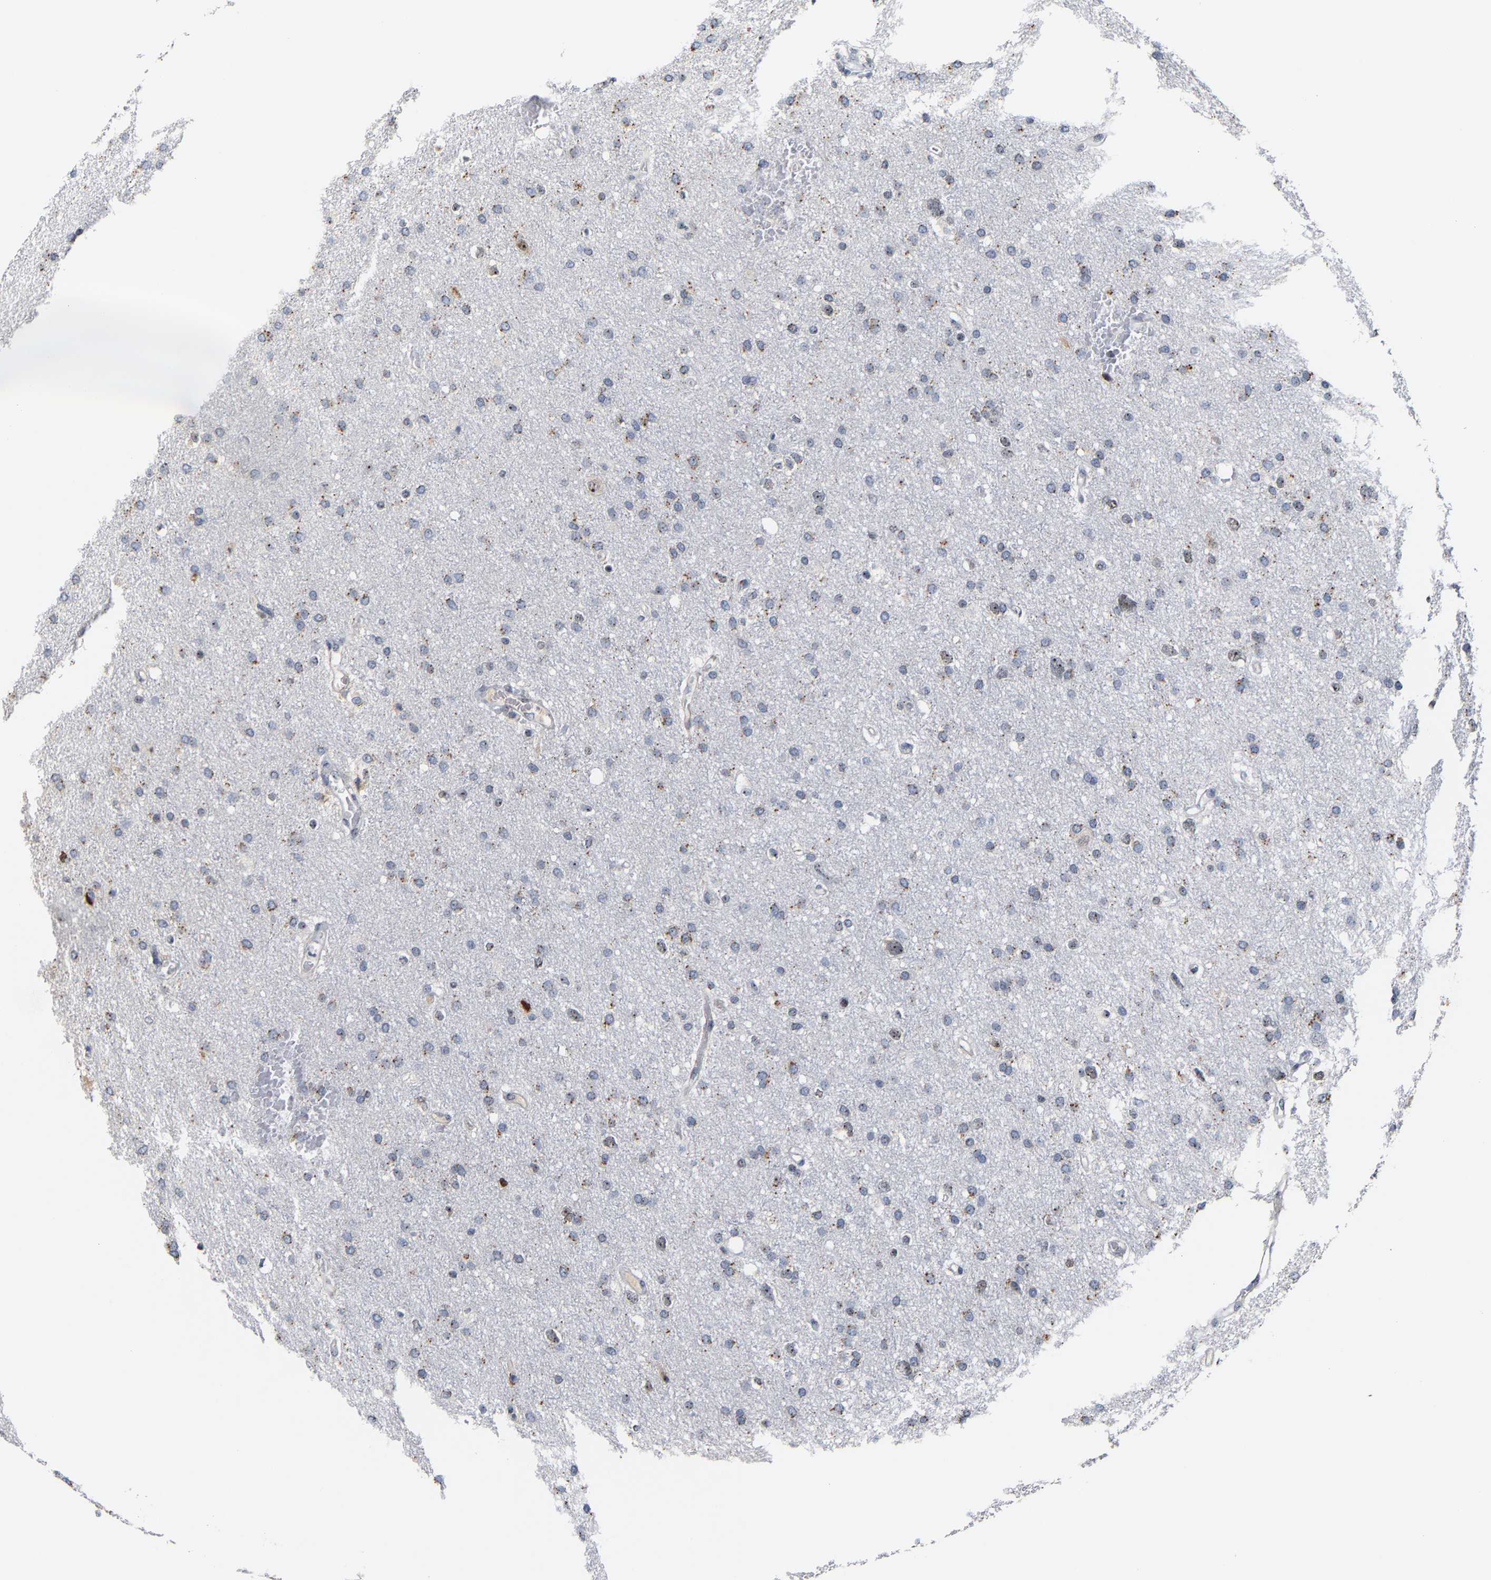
{"staining": {"intensity": "weak", "quantity": "<25%", "location": "nuclear"}, "tissue": "glioma", "cell_type": "Tumor cells", "image_type": "cancer", "snomed": [{"axis": "morphology", "description": "Glioma, malignant, Low grade"}, {"axis": "topography", "description": "Brain"}], "caption": "Malignant low-grade glioma stained for a protein using immunohistochemistry (IHC) demonstrates no staining tumor cells.", "gene": "NOP58", "patient": {"sex": "female", "age": 37}}